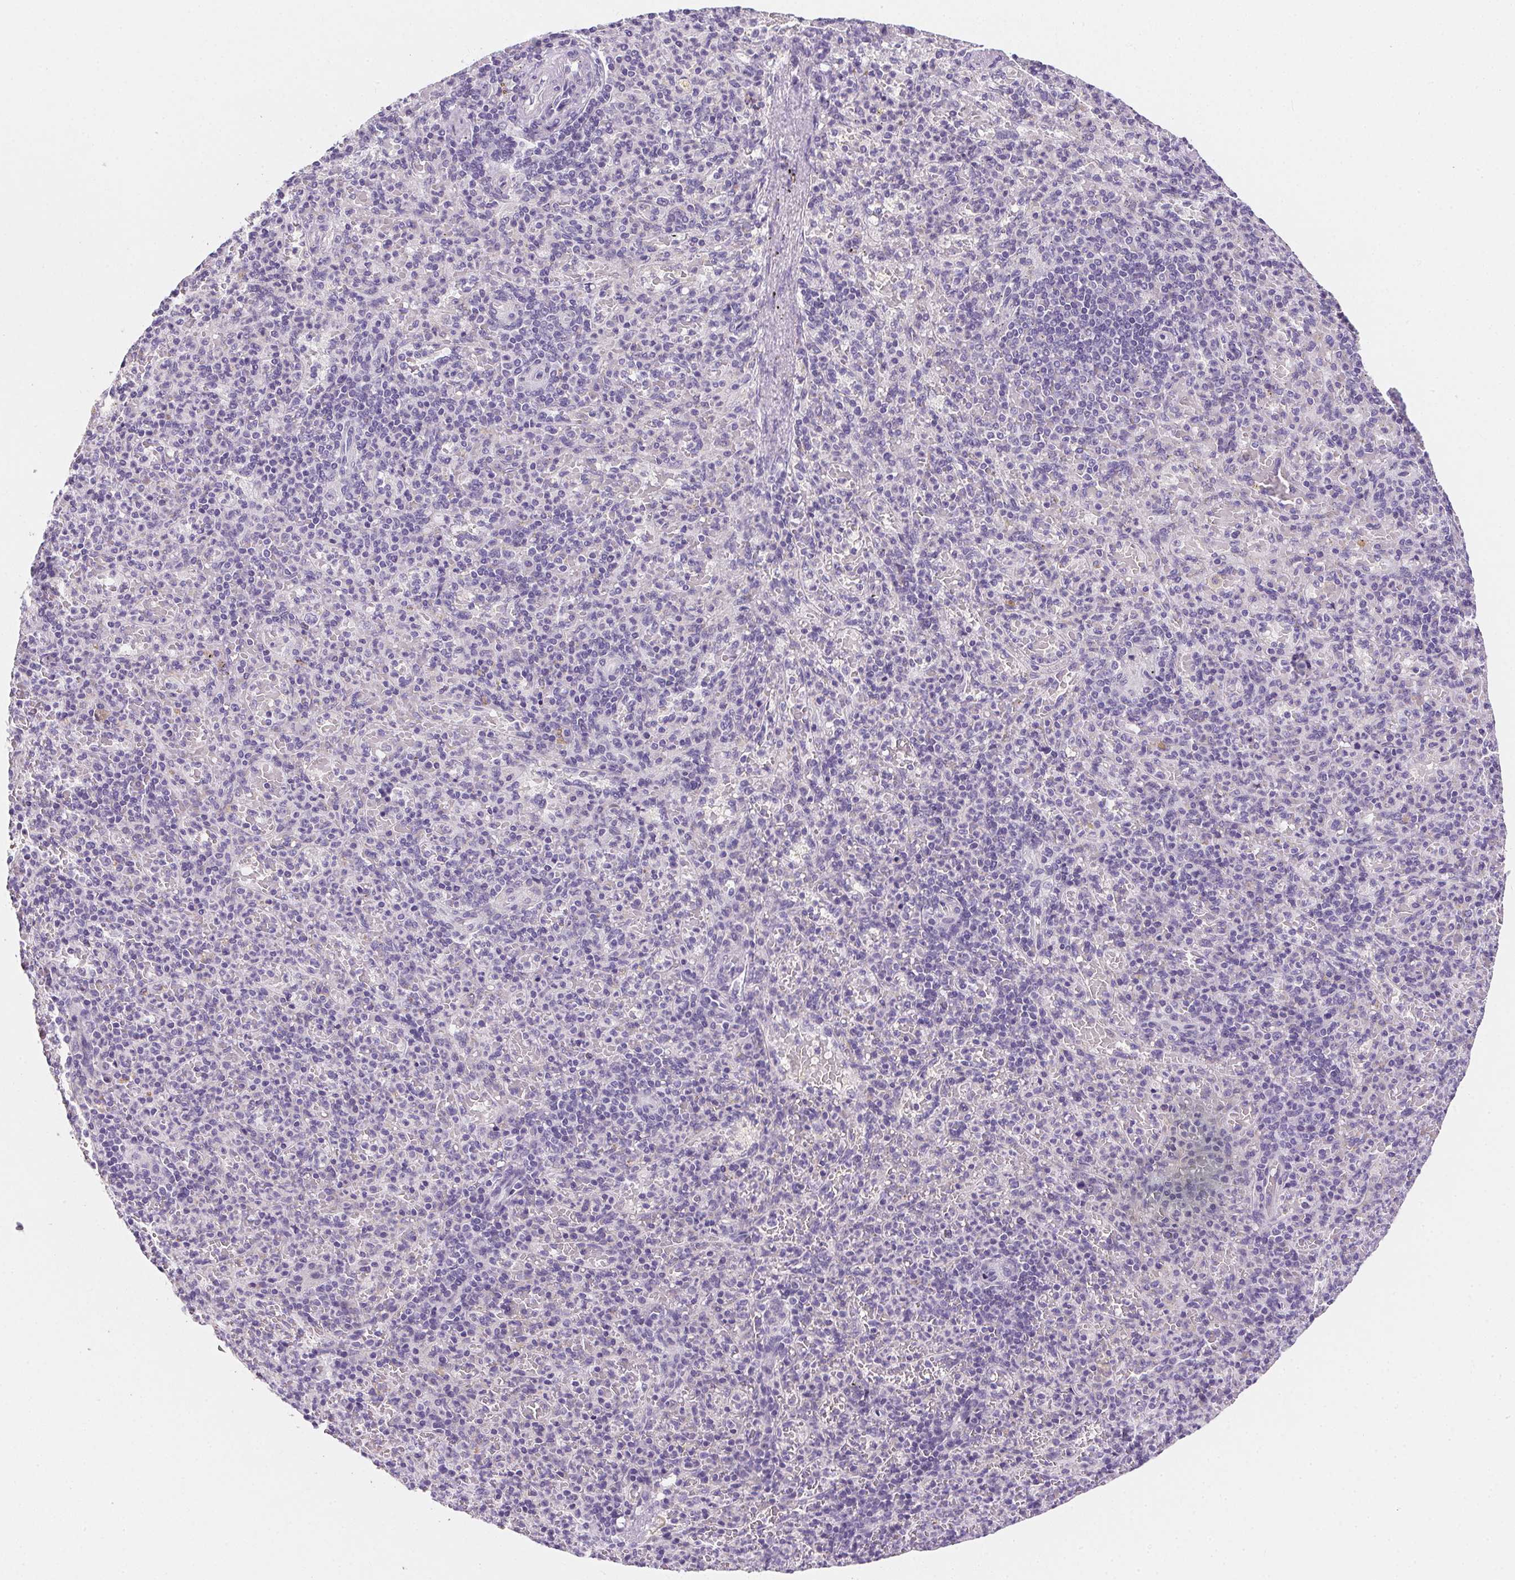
{"staining": {"intensity": "negative", "quantity": "none", "location": "none"}, "tissue": "spleen", "cell_type": "Cells in red pulp", "image_type": "normal", "snomed": [{"axis": "morphology", "description": "Normal tissue, NOS"}, {"axis": "topography", "description": "Spleen"}], "caption": "Immunohistochemistry (IHC) image of benign spleen: spleen stained with DAB reveals no significant protein staining in cells in red pulp. (Immunohistochemistry, brightfield microscopy, high magnification).", "gene": "AQP5", "patient": {"sex": "female", "age": 74}}